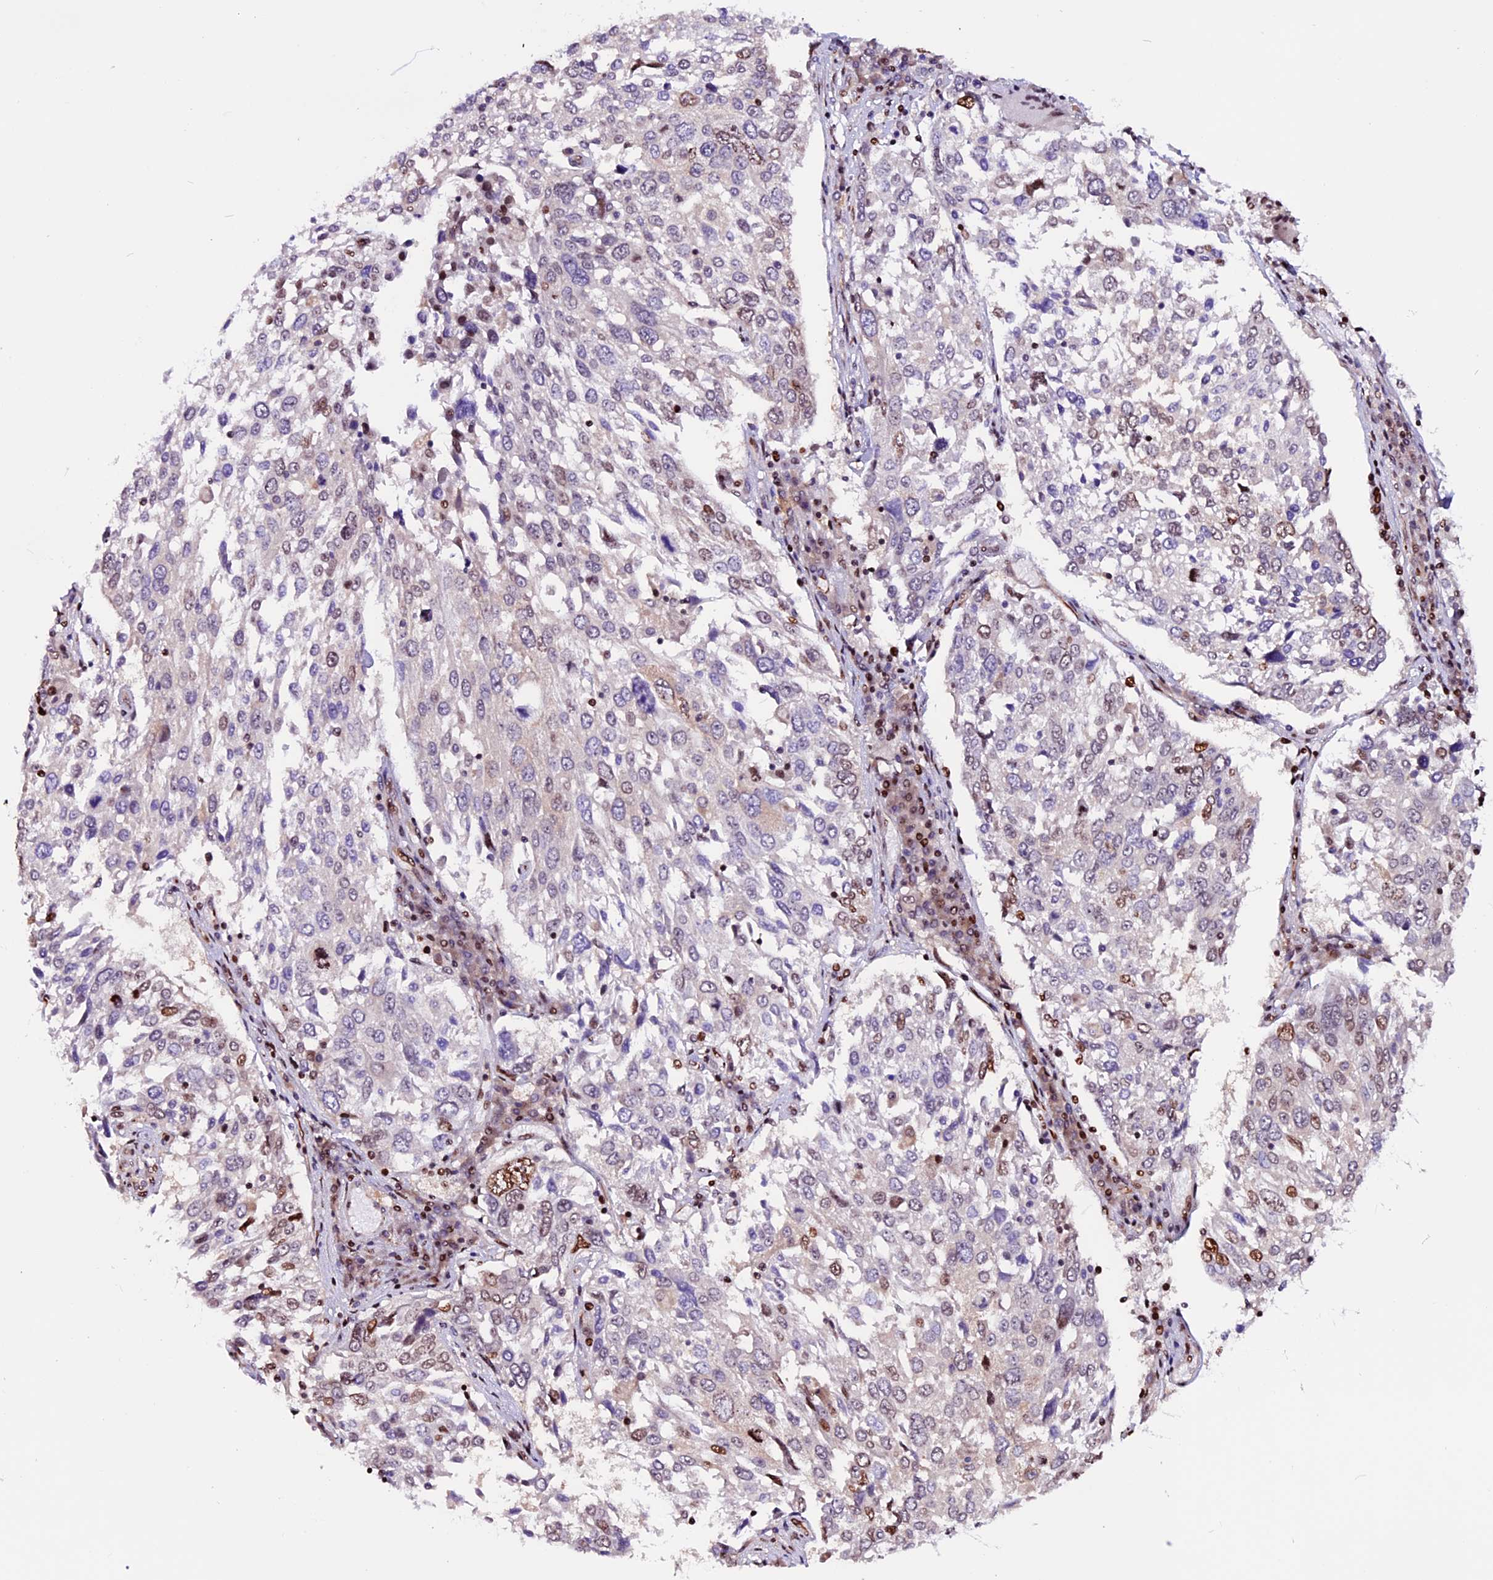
{"staining": {"intensity": "moderate", "quantity": "<25%", "location": "nuclear"}, "tissue": "lung cancer", "cell_type": "Tumor cells", "image_type": "cancer", "snomed": [{"axis": "morphology", "description": "Squamous cell carcinoma, NOS"}, {"axis": "topography", "description": "Lung"}], "caption": "Human lung cancer (squamous cell carcinoma) stained with a protein marker exhibits moderate staining in tumor cells.", "gene": "RINL", "patient": {"sex": "male", "age": 65}}